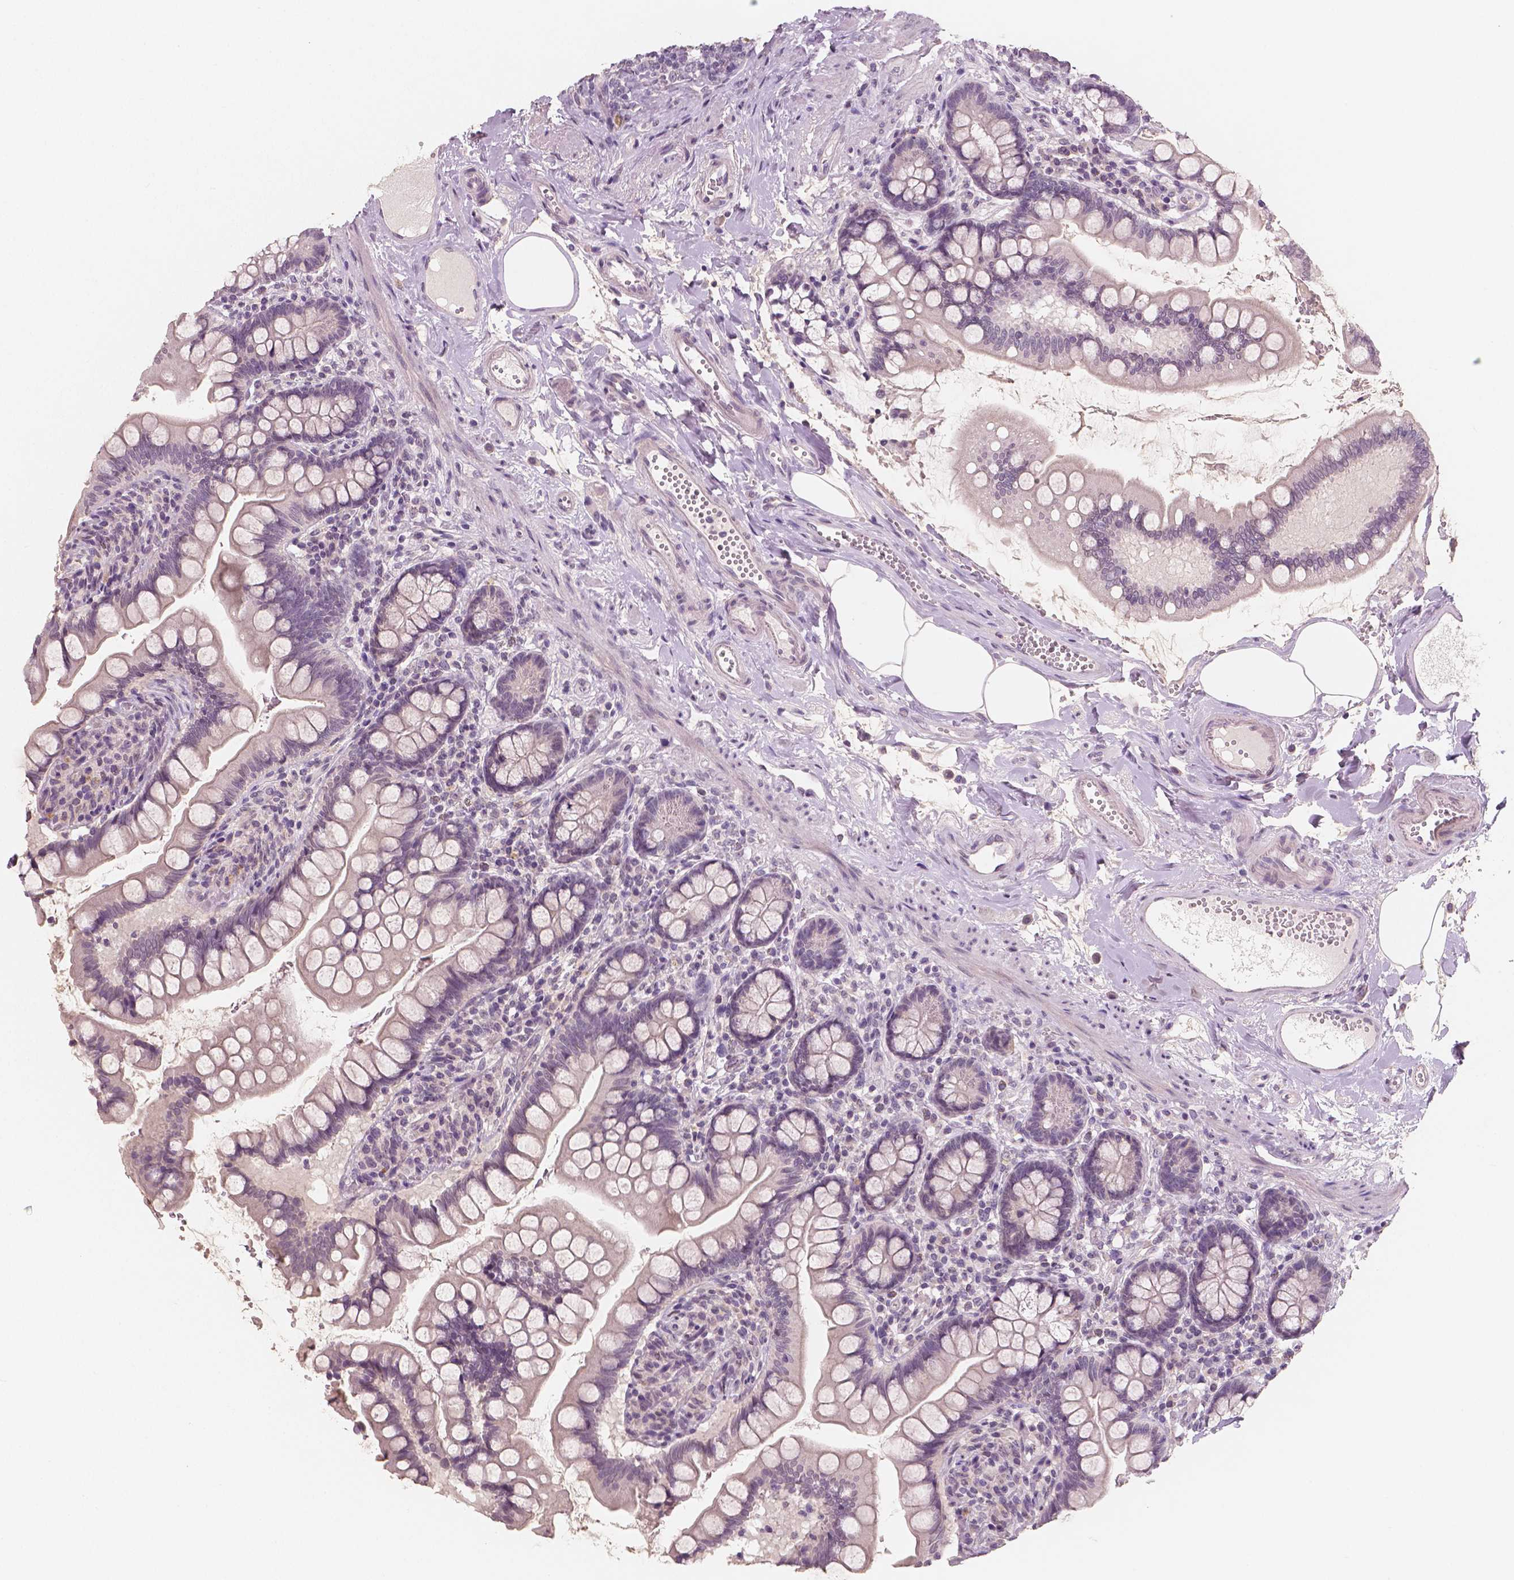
{"staining": {"intensity": "negative", "quantity": "none", "location": "none"}, "tissue": "small intestine", "cell_type": "Glandular cells", "image_type": "normal", "snomed": [{"axis": "morphology", "description": "Normal tissue, NOS"}, {"axis": "topography", "description": "Small intestine"}], "caption": "This is a histopathology image of IHC staining of normal small intestine, which shows no positivity in glandular cells.", "gene": "RNASE7", "patient": {"sex": "female", "age": 56}}